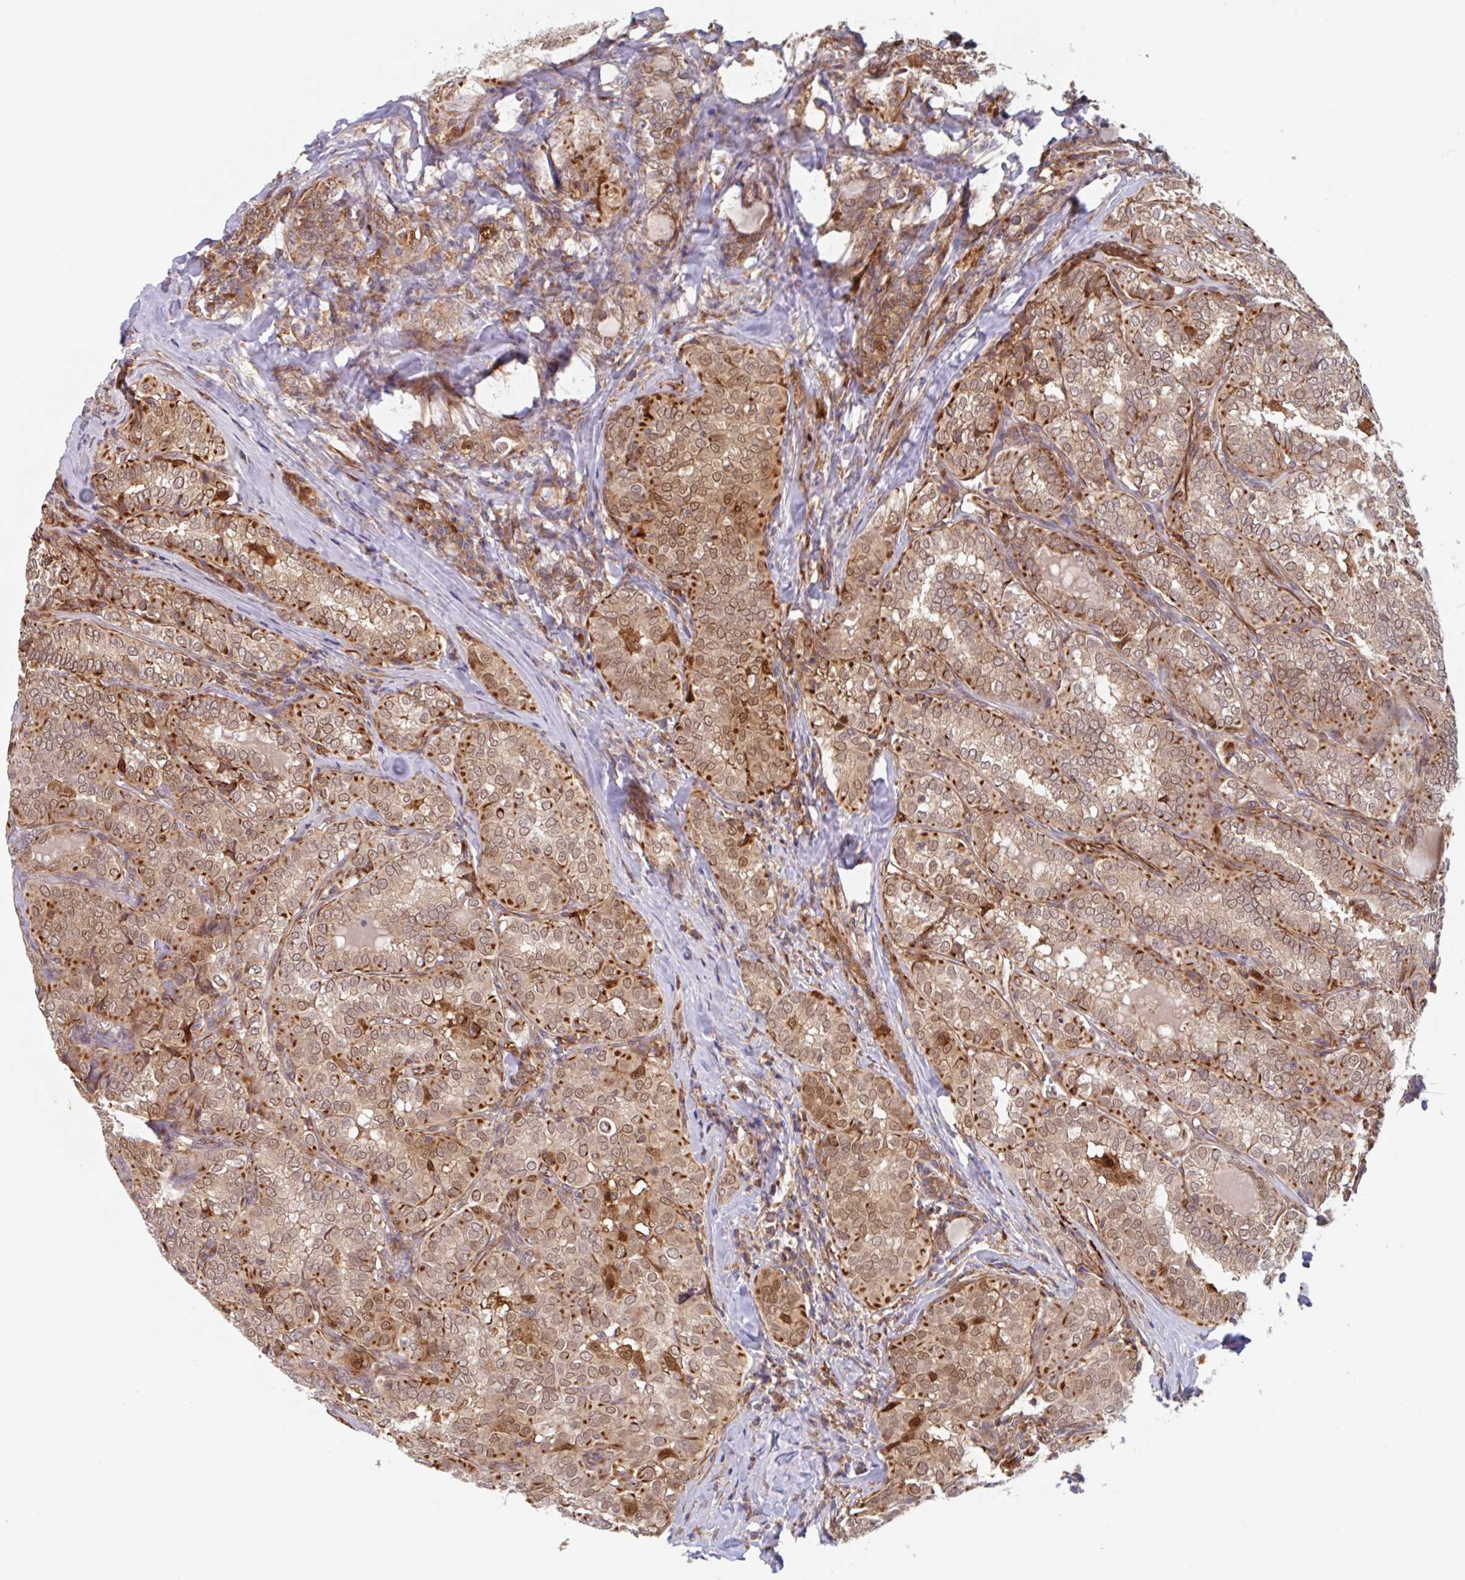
{"staining": {"intensity": "moderate", "quantity": "25%-75%", "location": "cytoplasmic/membranous,nuclear"}, "tissue": "thyroid cancer", "cell_type": "Tumor cells", "image_type": "cancer", "snomed": [{"axis": "morphology", "description": "Papillary adenocarcinoma, NOS"}, {"axis": "topography", "description": "Thyroid gland"}], "caption": "Protein staining of thyroid papillary adenocarcinoma tissue demonstrates moderate cytoplasmic/membranous and nuclear expression in approximately 25%-75% of tumor cells.", "gene": "NUB1", "patient": {"sex": "female", "age": 30}}